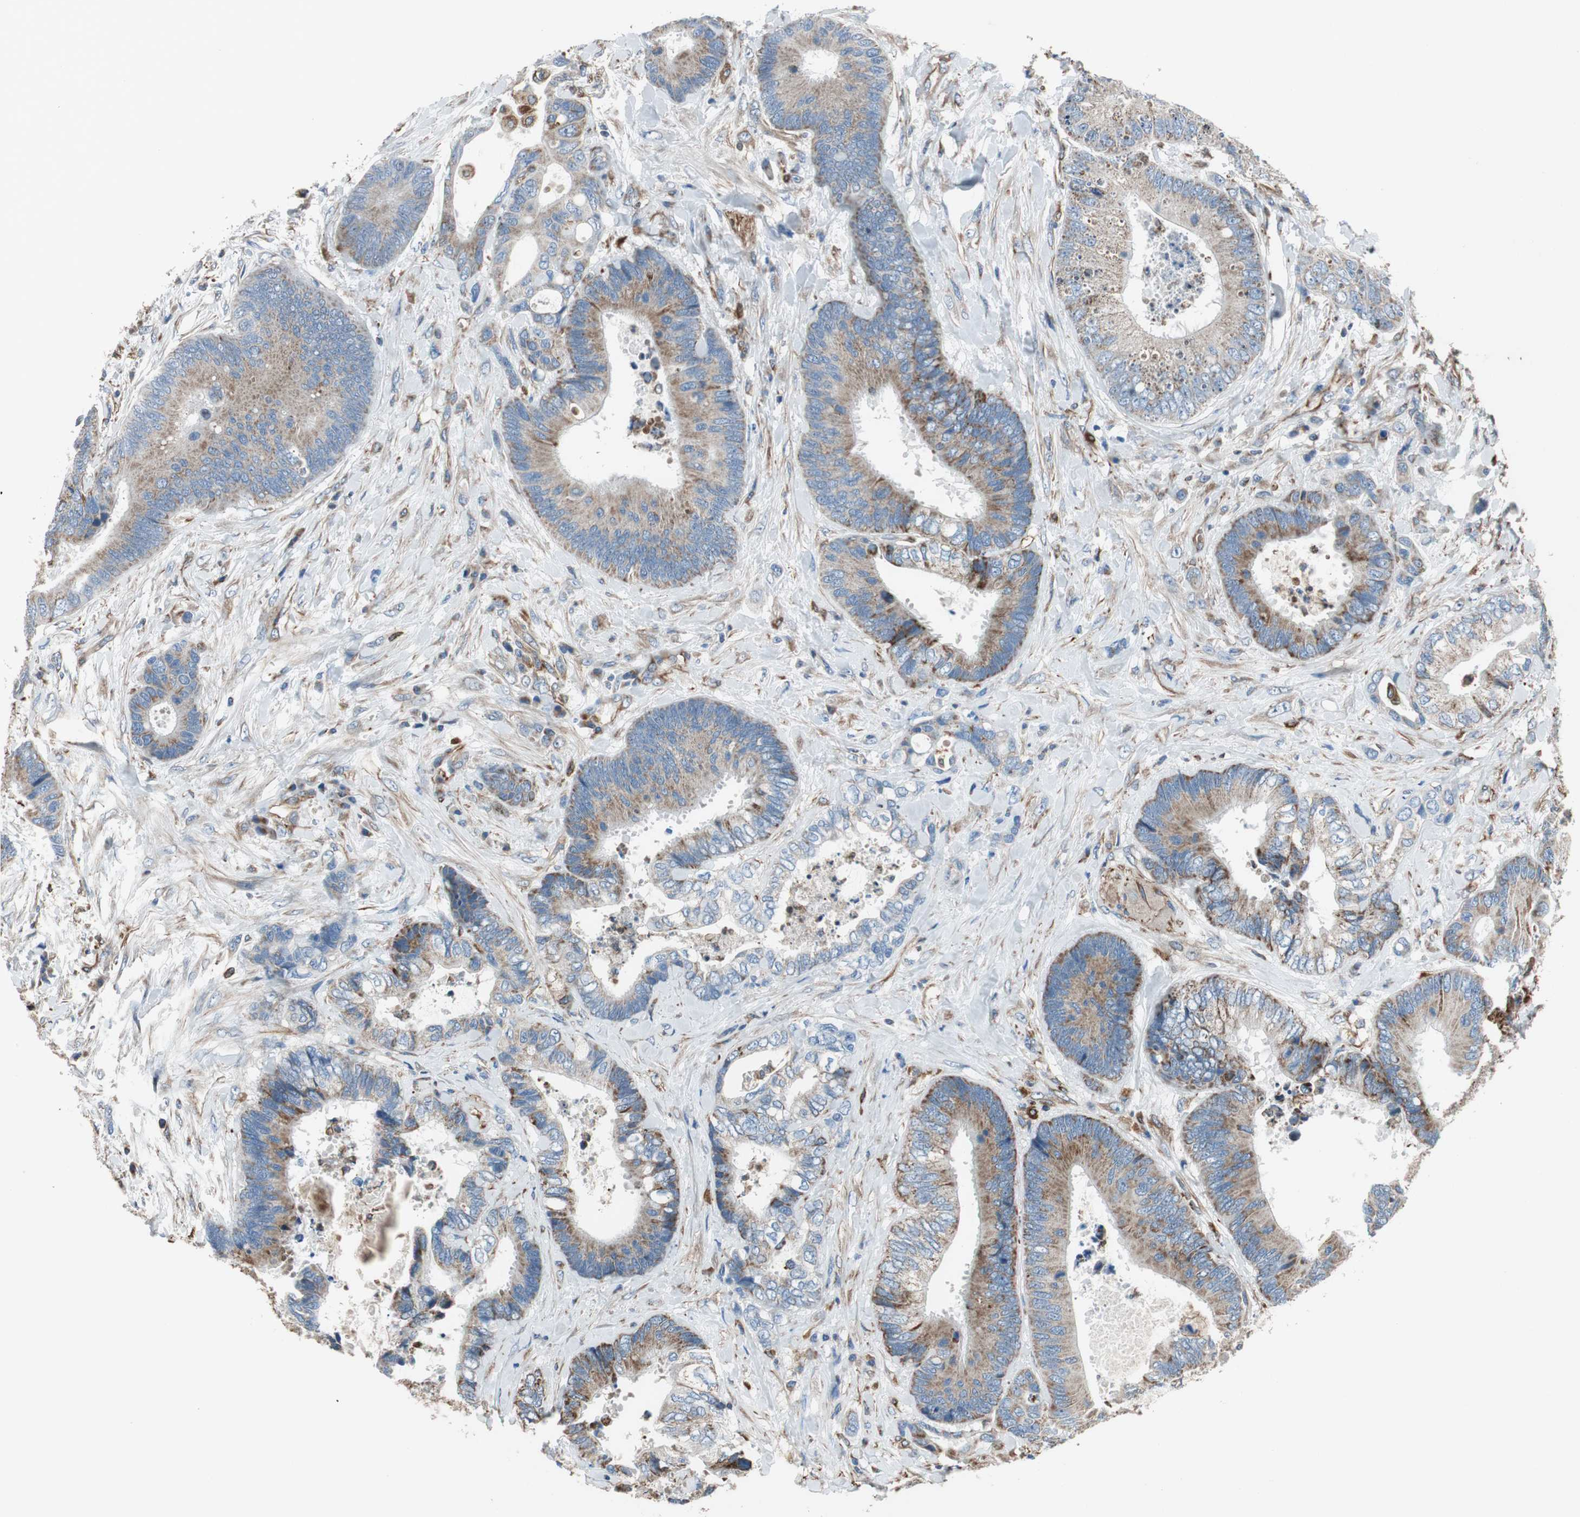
{"staining": {"intensity": "weak", "quantity": ">75%", "location": "cytoplasmic/membranous"}, "tissue": "colorectal cancer", "cell_type": "Tumor cells", "image_type": "cancer", "snomed": [{"axis": "morphology", "description": "Adenocarcinoma, NOS"}, {"axis": "topography", "description": "Rectum"}], "caption": "Weak cytoplasmic/membranous protein expression is seen in approximately >75% of tumor cells in colorectal adenocarcinoma.", "gene": "SRCIN1", "patient": {"sex": "male", "age": 55}}